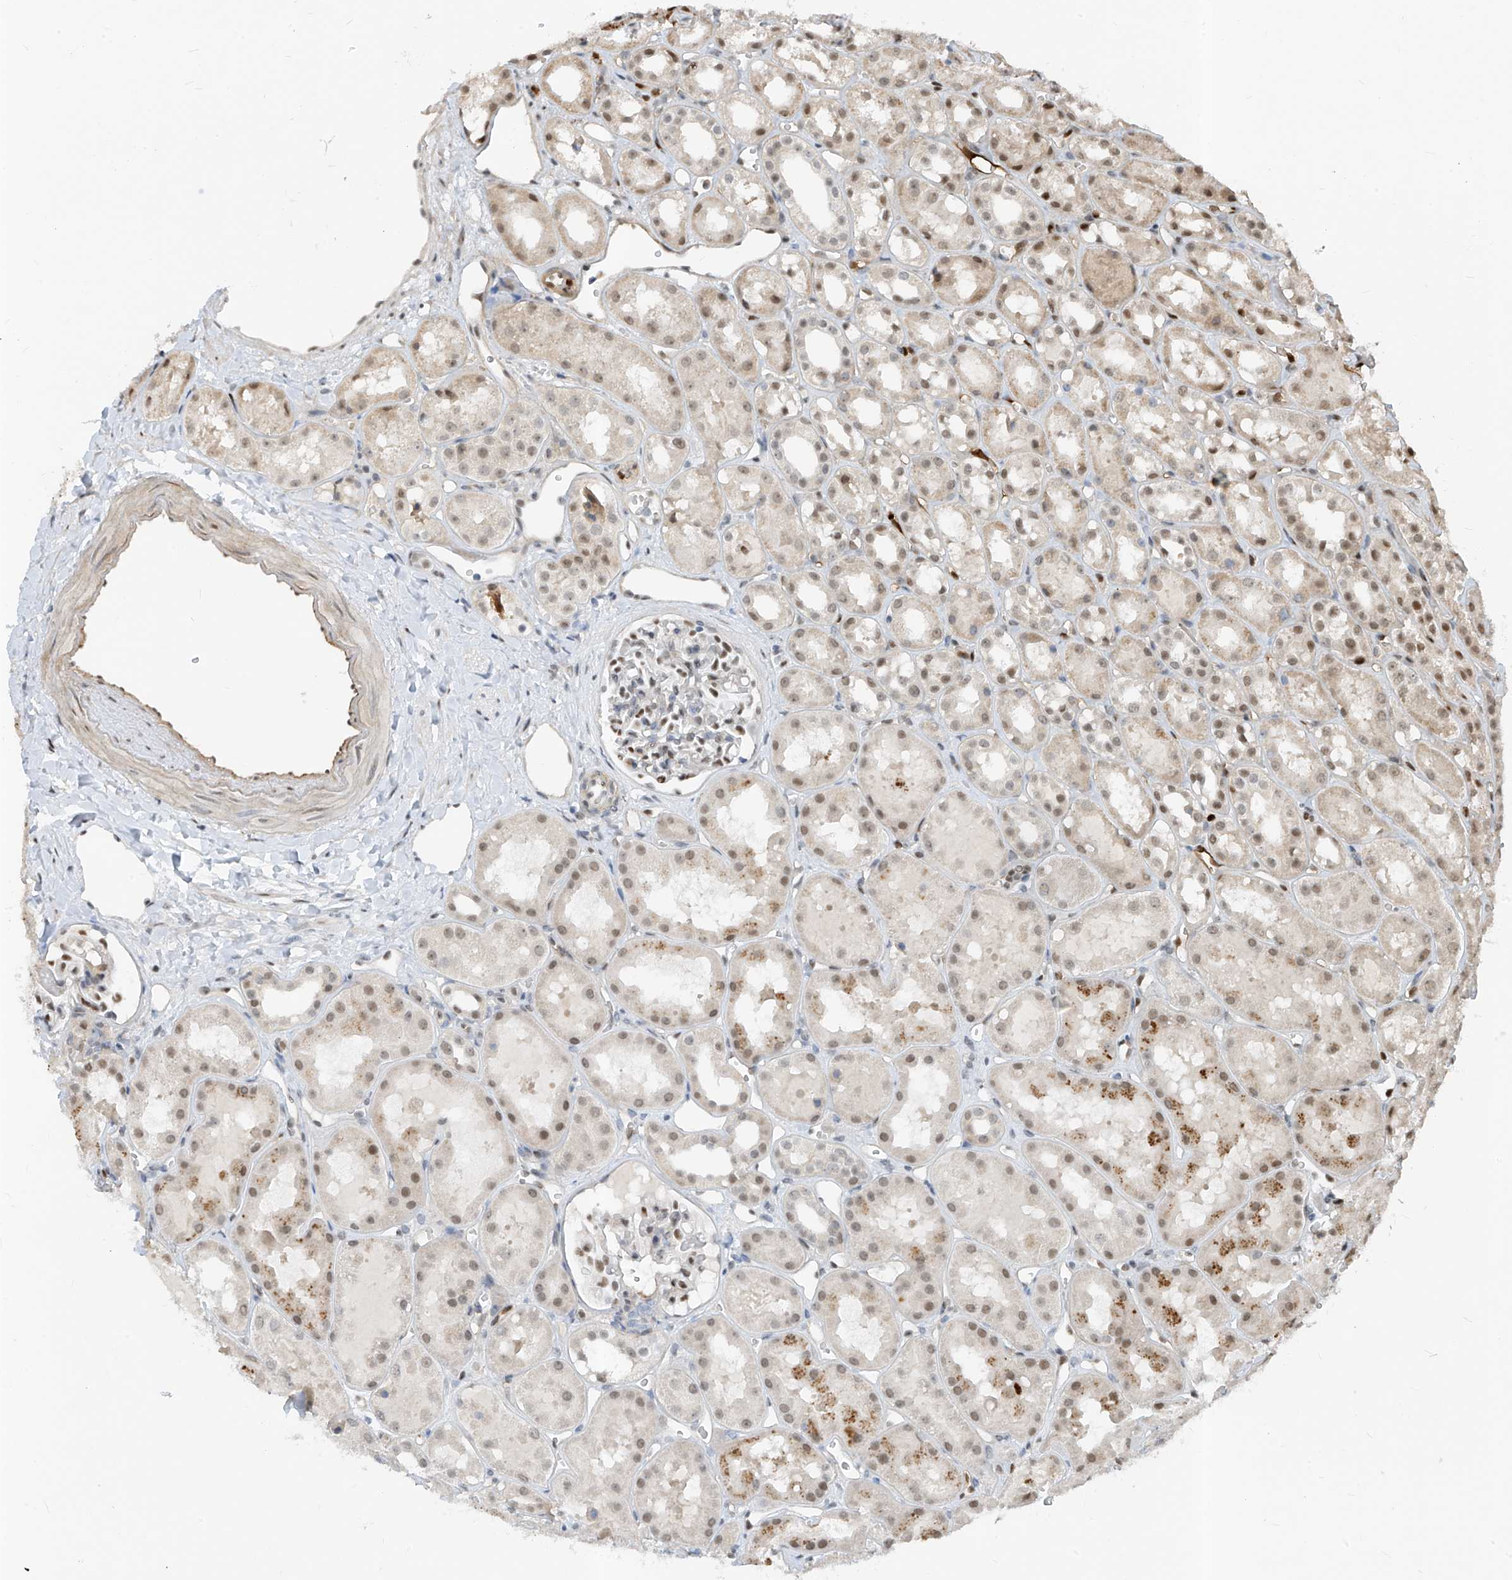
{"staining": {"intensity": "moderate", "quantity": "<25%", "location": "nuclear"}, "tissue": "kidney", "cell_type": "Cells in glomeruli", "image_type": "normal", "snomed": [{"axis": "morphology", "description": "Normal tissue, NOS"}, {"axis": "topography", "description": "Kidney"}], "caption": "Immunohistochemistry image of unremarkable kidney stained for a protein (brown), which reveals low levels of moderate nuclear expression in about <25% of cells in glomeruli.", "gene": "RBP7", "patient": {"sex": "male", "age": 16}}